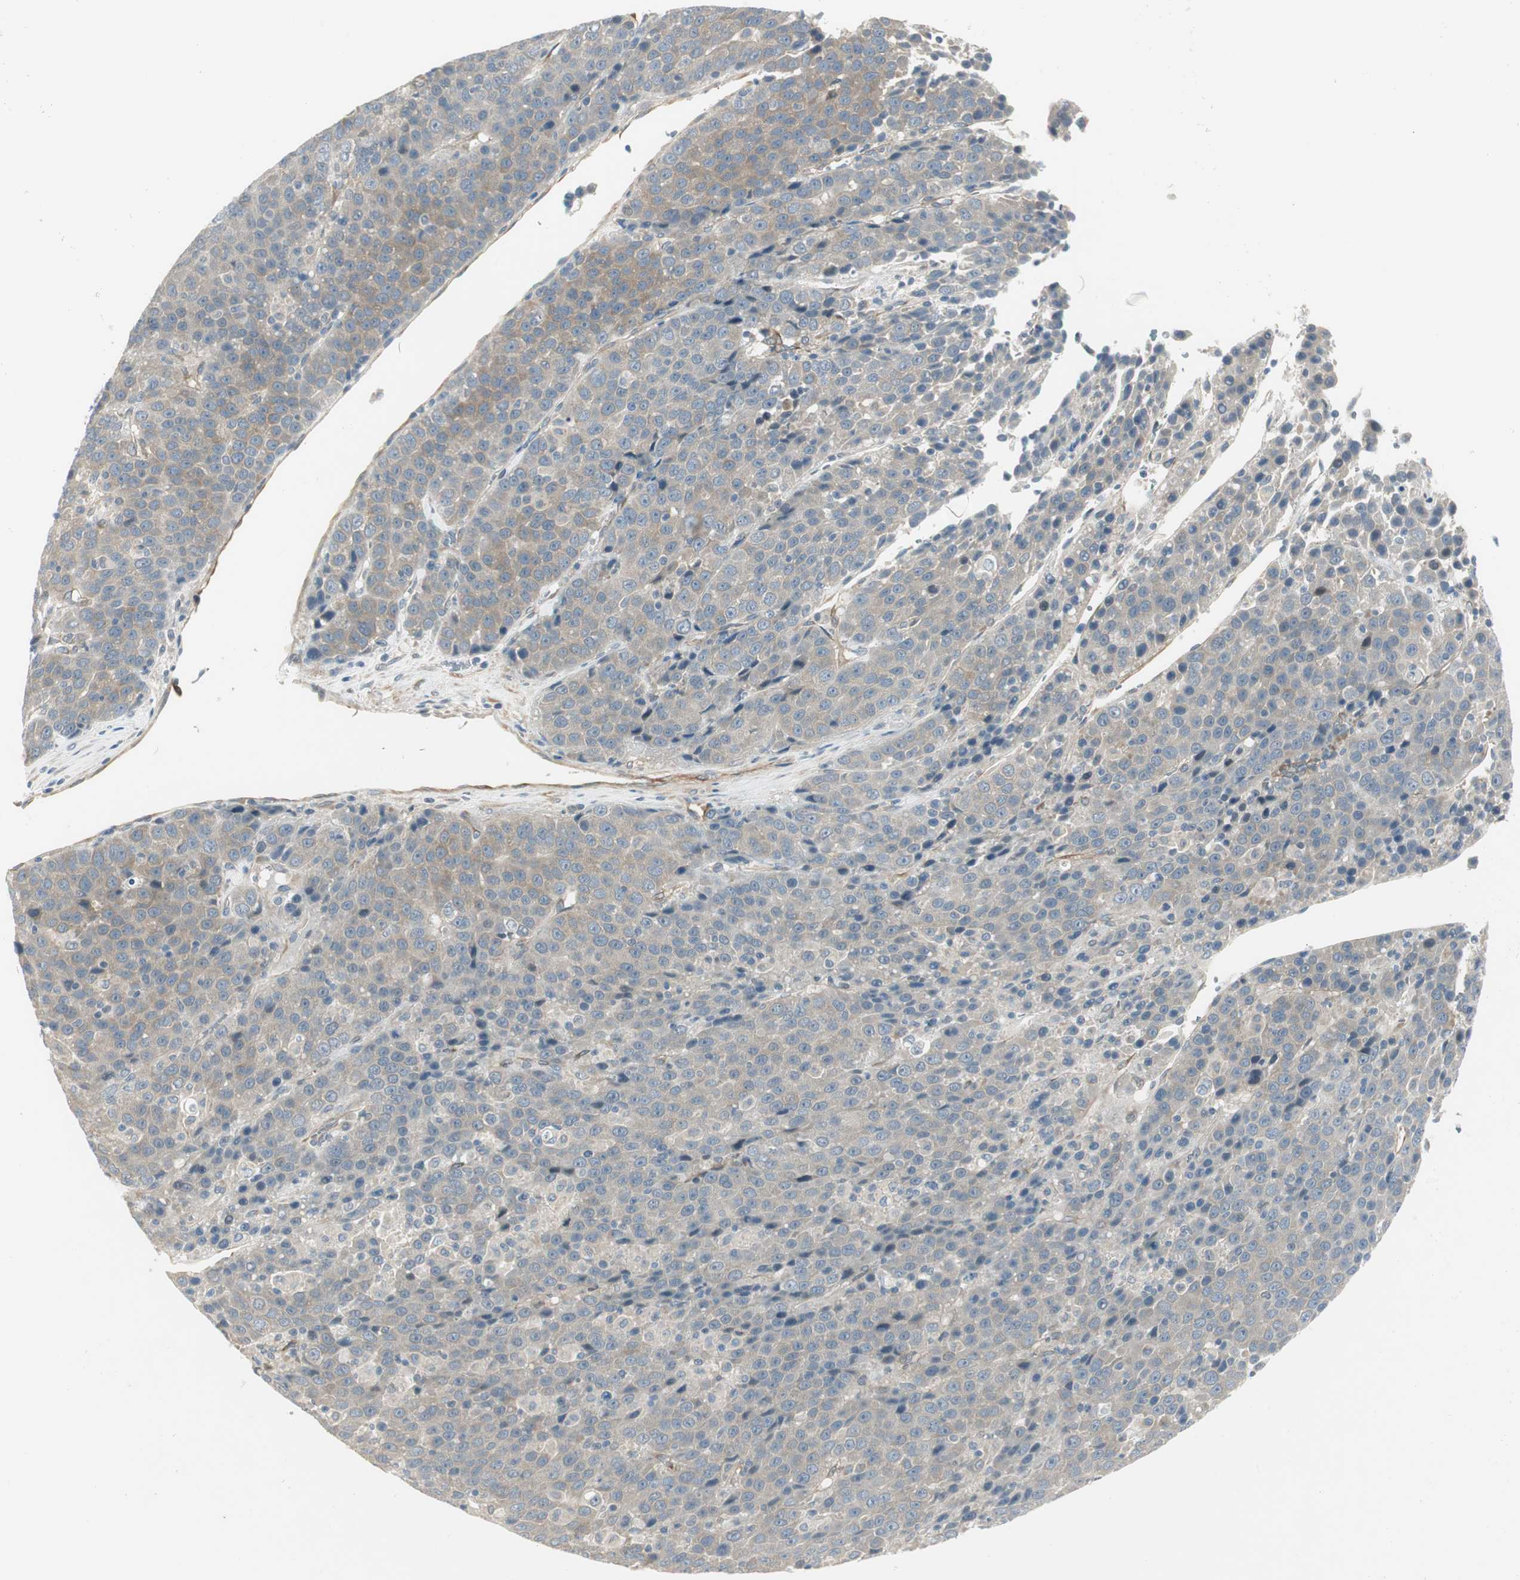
{"staining": {"intensity": "weak", "quantity": "<25%", "location": "cytoplasmic/membranous"}, "tissue": "liver cancer", "cell_type": "Tumor cells", "image_type": "cancer", "snomed": [{"axis": "morphology", "description": "Carcinoma, Hepatocellular, NOS"}, {"axis": "topography", "description": "Liver"}], "caption": "A histopathology image of human liver cancer (hepatocellular carcinoma) is negative for staining in tumor cells. Brightfield microscopy of immunohistochemistry (IHC) stained with DAB (brown) and hematoxylin (blue), captured at high magnification.", "gene": "STON1-GTF2A1L", "patient": {"sex": "female", "age": 53}}